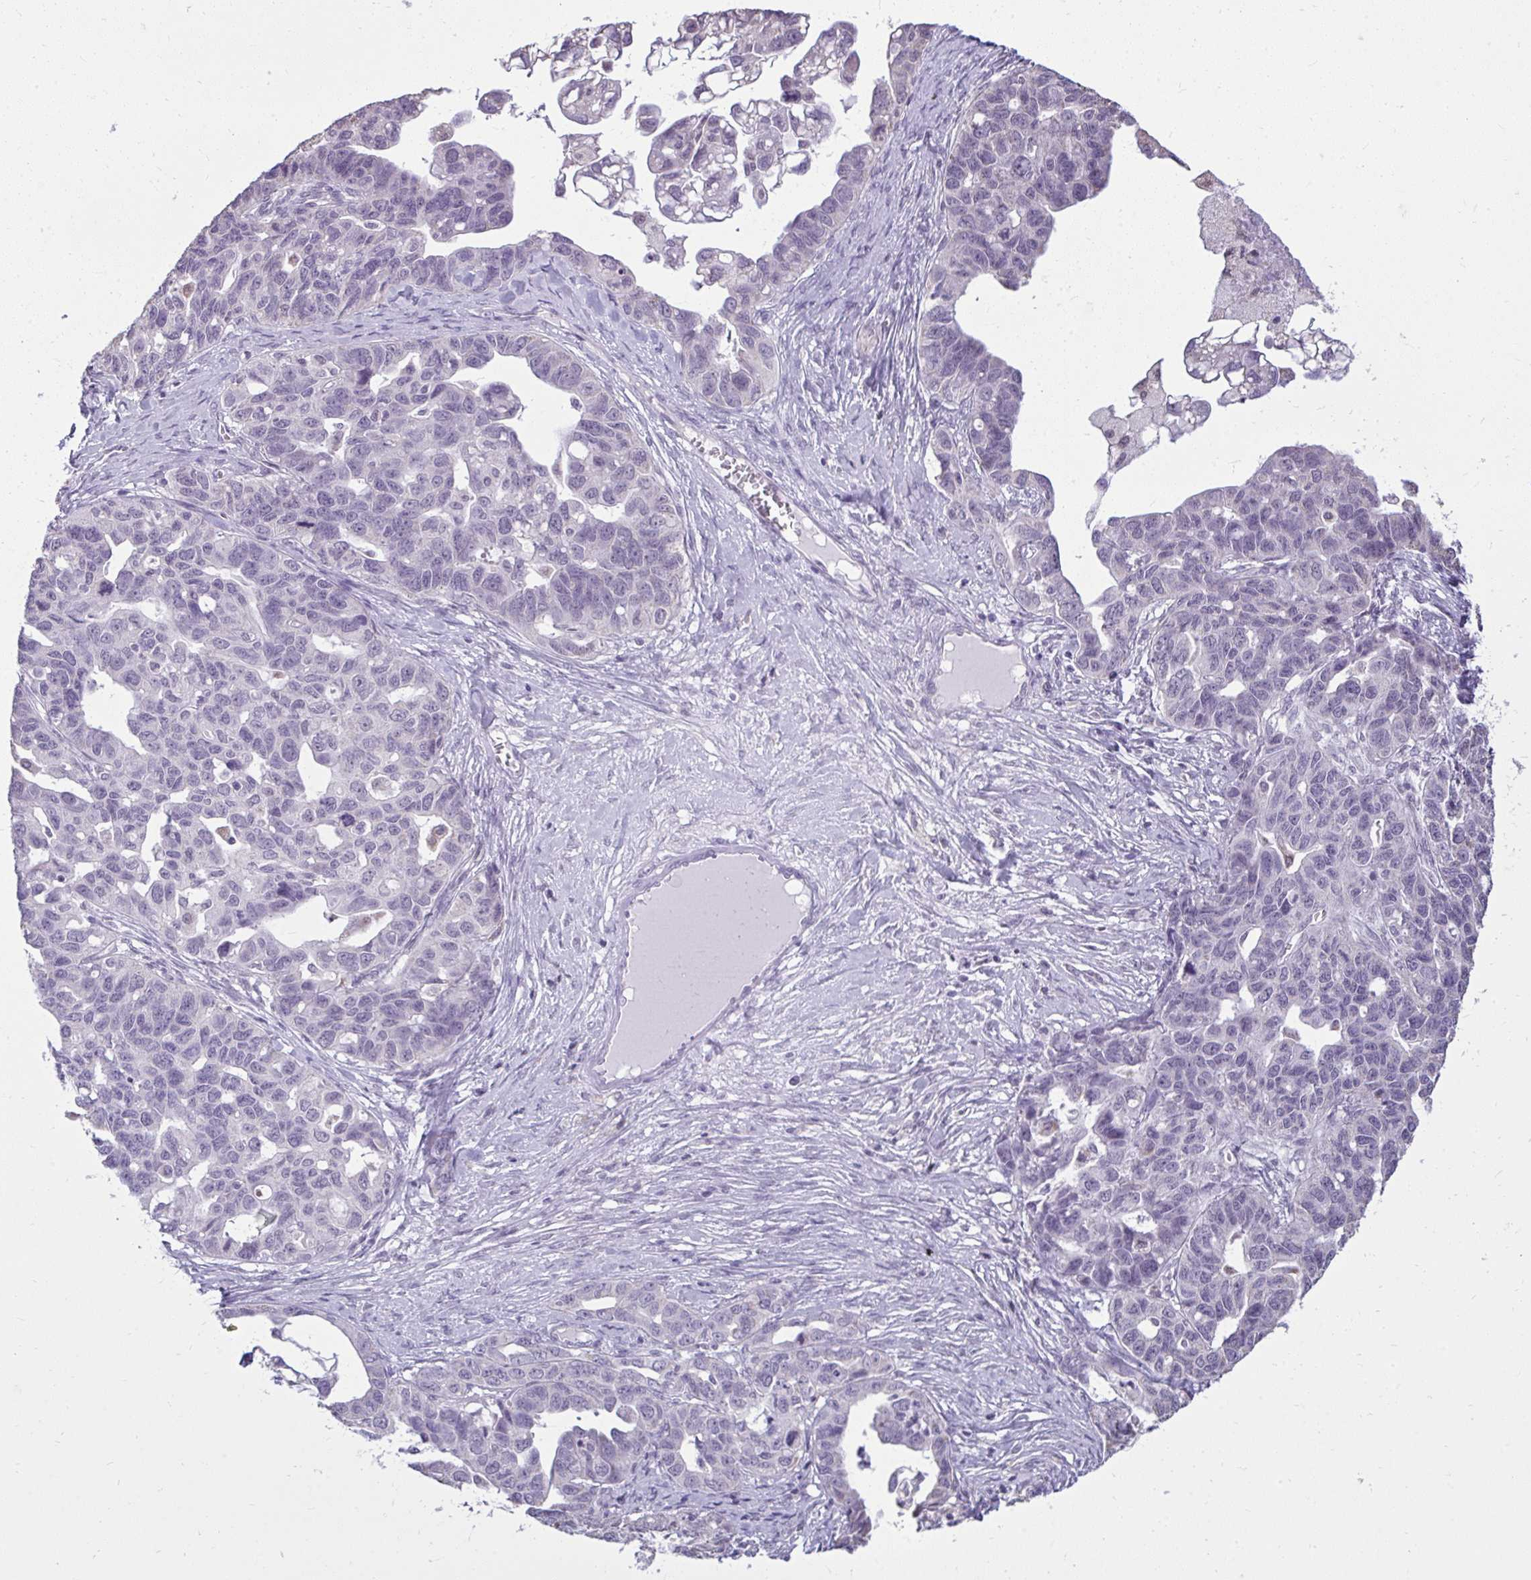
{"staining": {"intensity": "negative", "quantity": "none", "location": "none"}, "tissue": "ovarian cancer", "cell_type": "Tumor cells", "image_type": "cancer", "snomed": [{"axis": "morphology", "description": "Cystadenocarcinoma, serous, NOS"}, {"axis": "topography", "description": "Ovary"}], "caption": "Immunohistochemical staining of human serous cystadenocarcinoma (ovarian) shows no significant positivity in tumor cells. The staining is performed using DAB (3,3'-diaminobenzidine) brown chromogen with nuclei counter-stained in using hematoxylin.", "gene": "NPPA", "patient": {"sex": "female", "age": 69}}